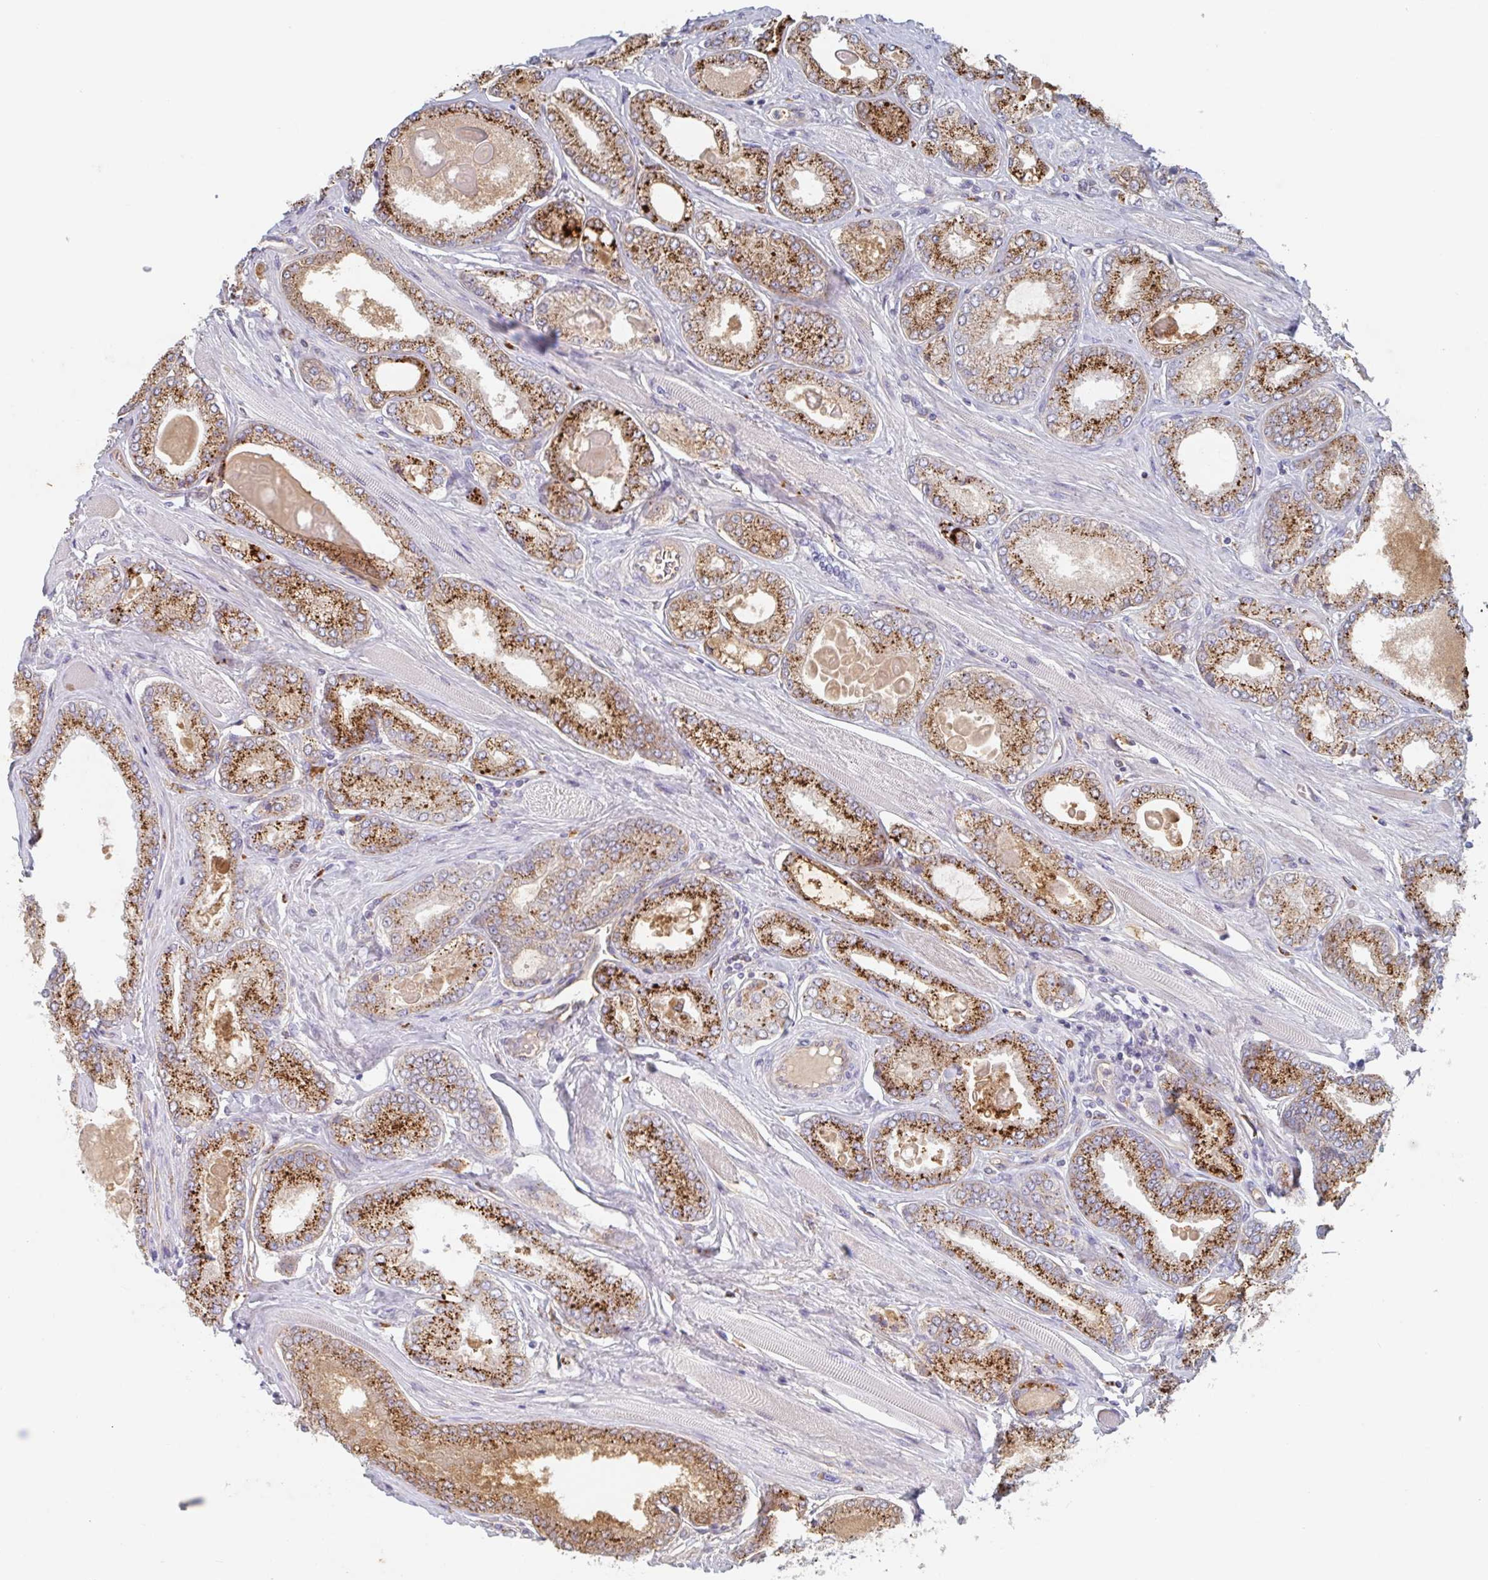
{"staining": {"intensity": "strong", "quantity": ">75%", "location": "cytoplasmic/membranous"}, "tissue": "prostate cancer", "cell_type": "Tumor cells", "image_type": "cancer", "snomed": [{"axis": "morphology", "description": "Adenocarcinoma, High grade"}, {"axis": "topography", "description": "Prostate"}], "caption": "DAB (3,3'-diaminobenzidine) immunohistochemical staining of human prostate adenocarcinoma (high-grade) exhibits strong cytoplasmic/membranous protein staining in about >75% of tumor cells.", "gene": "MANBA", "patient": {"sex": "male", "age": 68}}